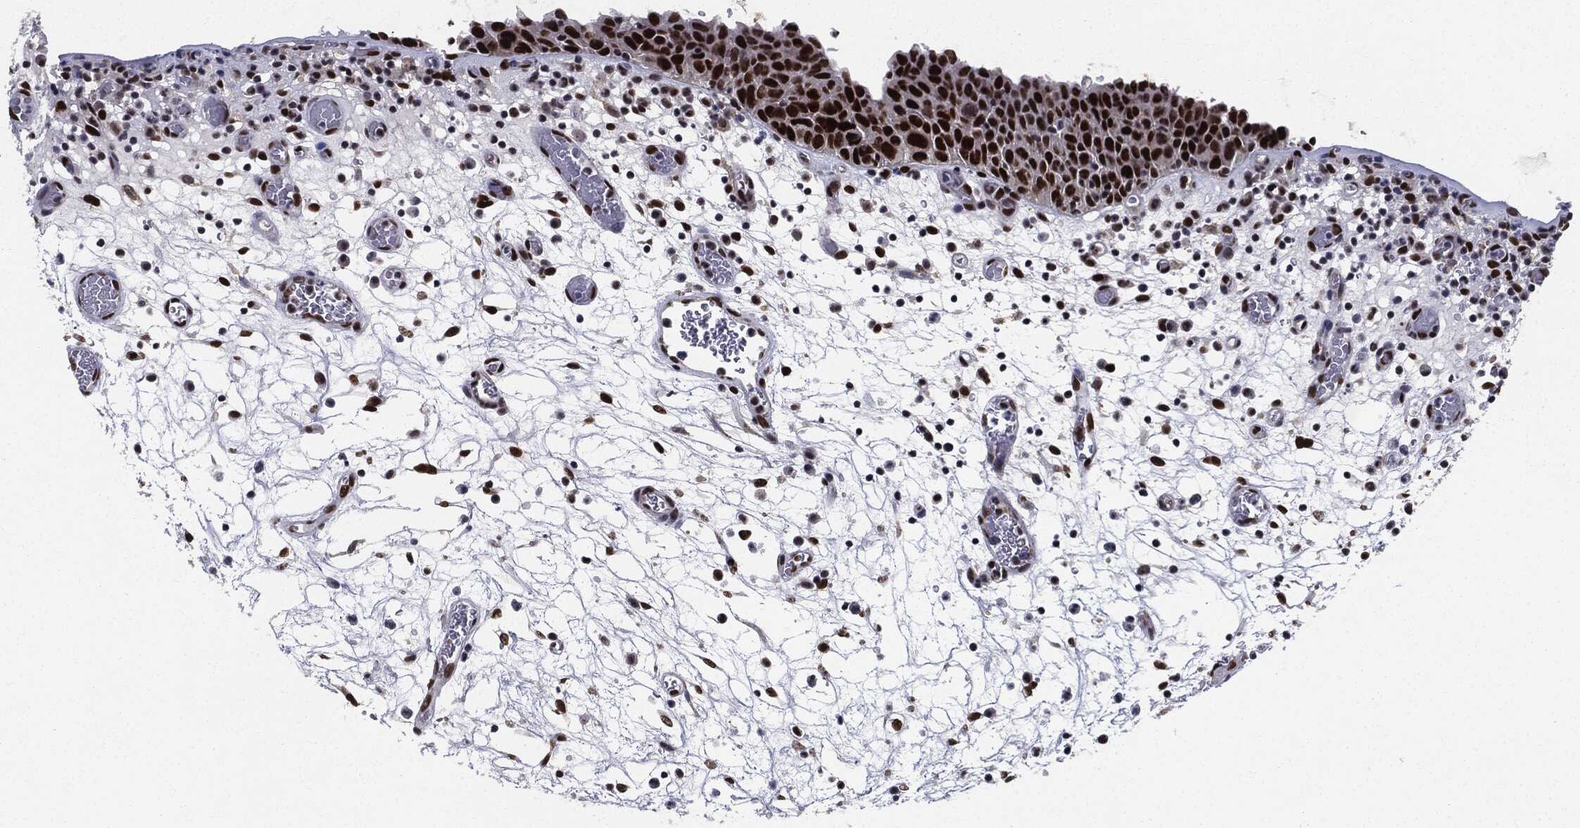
{"staining": {"intensity": "strong", "quantity": ">75%", "location": "nuclear"}, "tissue": "urinary bladder", "cell_type": "Urothelial cells", "image_type": "normal", "snomed": [{"axis": "morphology", "description": "Normal tissue, NOS"}, {"axis": "topography", "description": "Urinary bladder"}], "caption": "Immunohistochemistry photomicrograph of normal urinary bladder: urinary bladder stained using IHC exhibits high levels of strong protein expression localized specifically in the nuclear of urothelial cells, appearing as a nuclear brown color.", "gene": "JUN", "patient": {"sex": "male", "age": 37}}